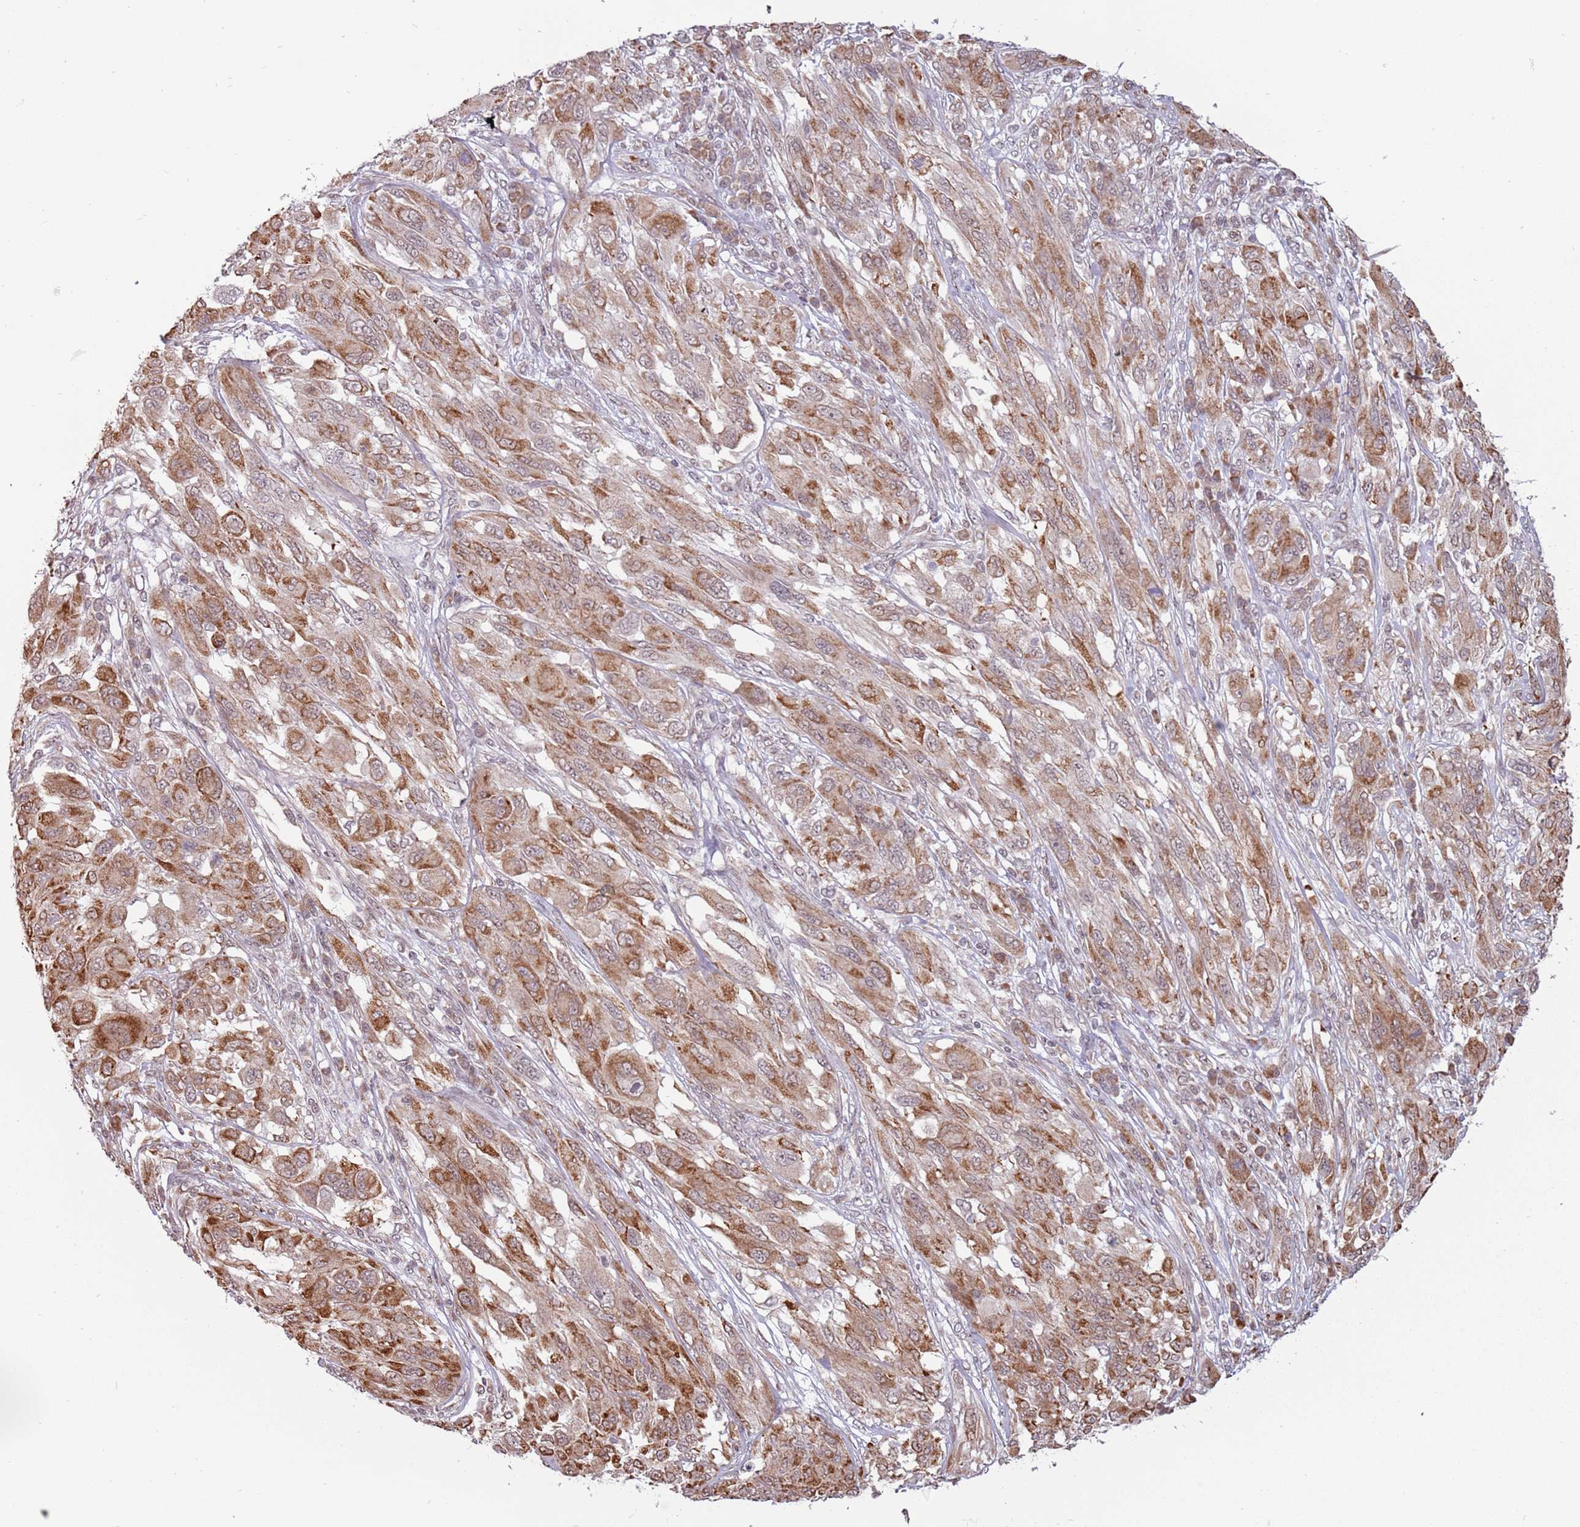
{"staining": {"intensity": "moderate", "quantity": ">75%", "location": "cytoplasmic/membranous"}, "tissue": "melanoma", "cell_type": "Tumor cells", "image_type": "cancer", "snomed": [{"axis": "morphology", "description": "Malignant melanoma, NOS"}, {"axis": "topography", "description": "Skin"}], "caption": "Immunohistochemistry (IHC) (DAB (3,3'-diaminobenzidine)) staining of human melanoma reveals moderate cytoplasmic/membranous protein expression in about >75% of tumor cells. (DAB (3,3'-diaminobenzidine) IHC, brown staining for protein, blue staining for nuclei).", "gene": "BARD1", "patient": {"sex": "female", "age": 91}}